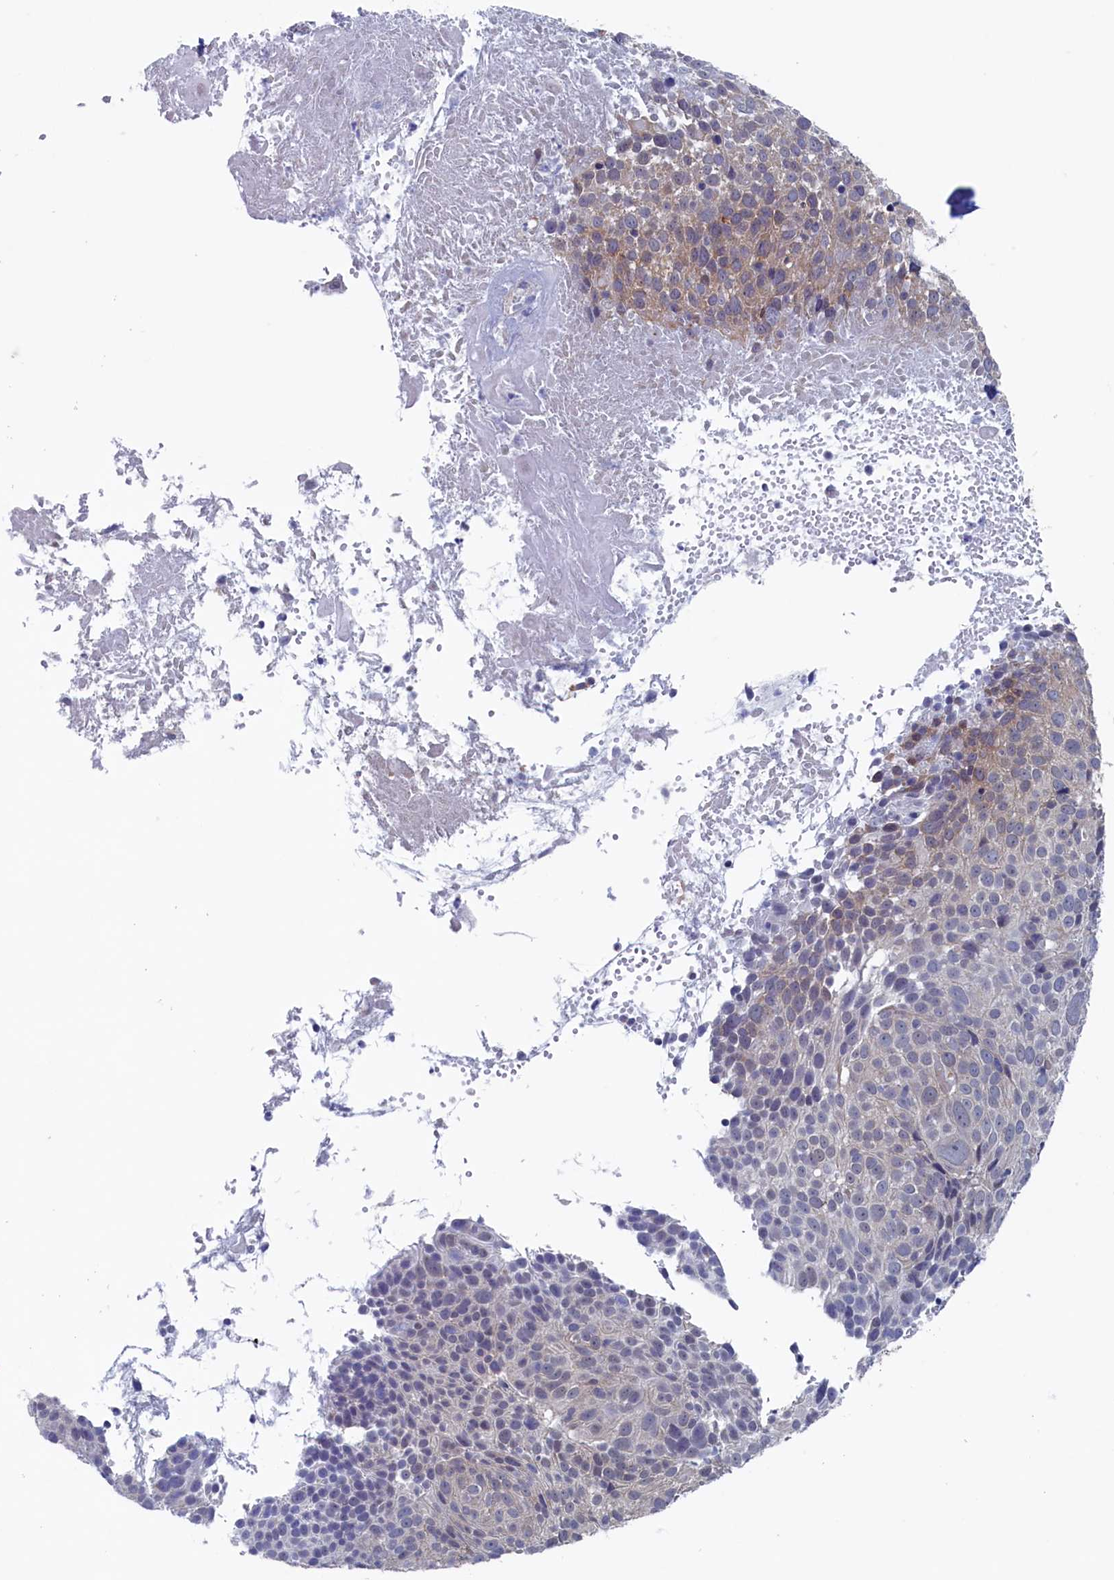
{"staining": {"intensity": "weak", "quantity": "<25%", "location": "cytoplasmic/membranous"}, "tissue": "cervical cancer", "cell_type": "Tumor cells", "image_type": "cancer", "snomed": [{"axis": "morphology", "description": "Squamous cell carcinoma, NOS"}, {"axis": "topography", "description": "Cervix"}], "caption": "Cervical squamous cell carcinoma stained for a protein using immunohistochemistry (IHC) demonstrates no expression tumor cells.", "gene": "WDR76", "patient": {"sex": "female", "age": 74}}